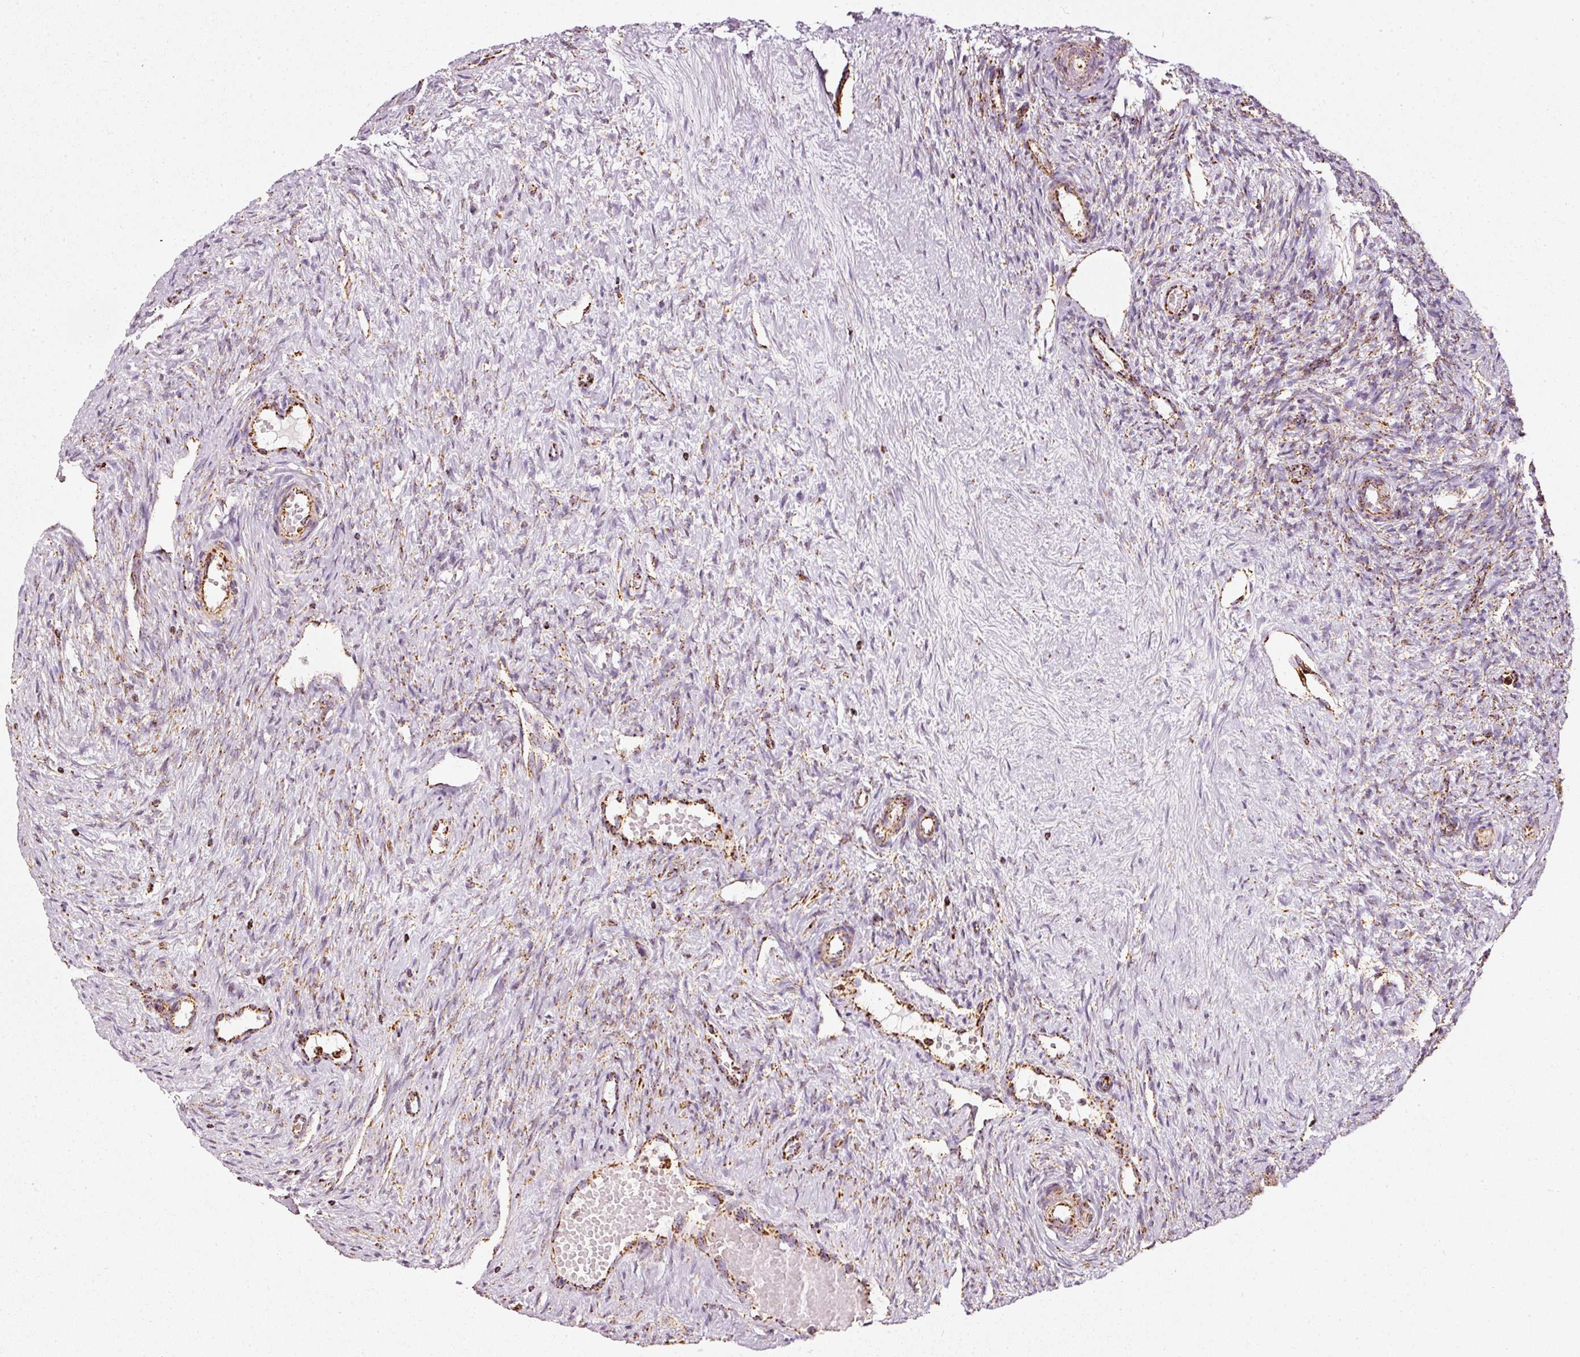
{"staining": {"intensity": "moderate", "quantity": "25%-75%", "location": "cytoplasmic/membranous"}, "tissue": "ovary", "cell_type": "Ovarian stroma cells", "image_type": "normal", "snomed": [{"axis": "morphology", "description": "Normal tissue, NOS"}, {"axis": "topography", "description": "Ovary"}], "caption": "The image shows immunohistochemical staining of unremarkable ovary. There is moderate cytoplasmic/membranous expression is seen in approximately 25%-75% of ovarian stroma cells.", "gene": "MT", "patient": {"sex": "female", "age": 51}}